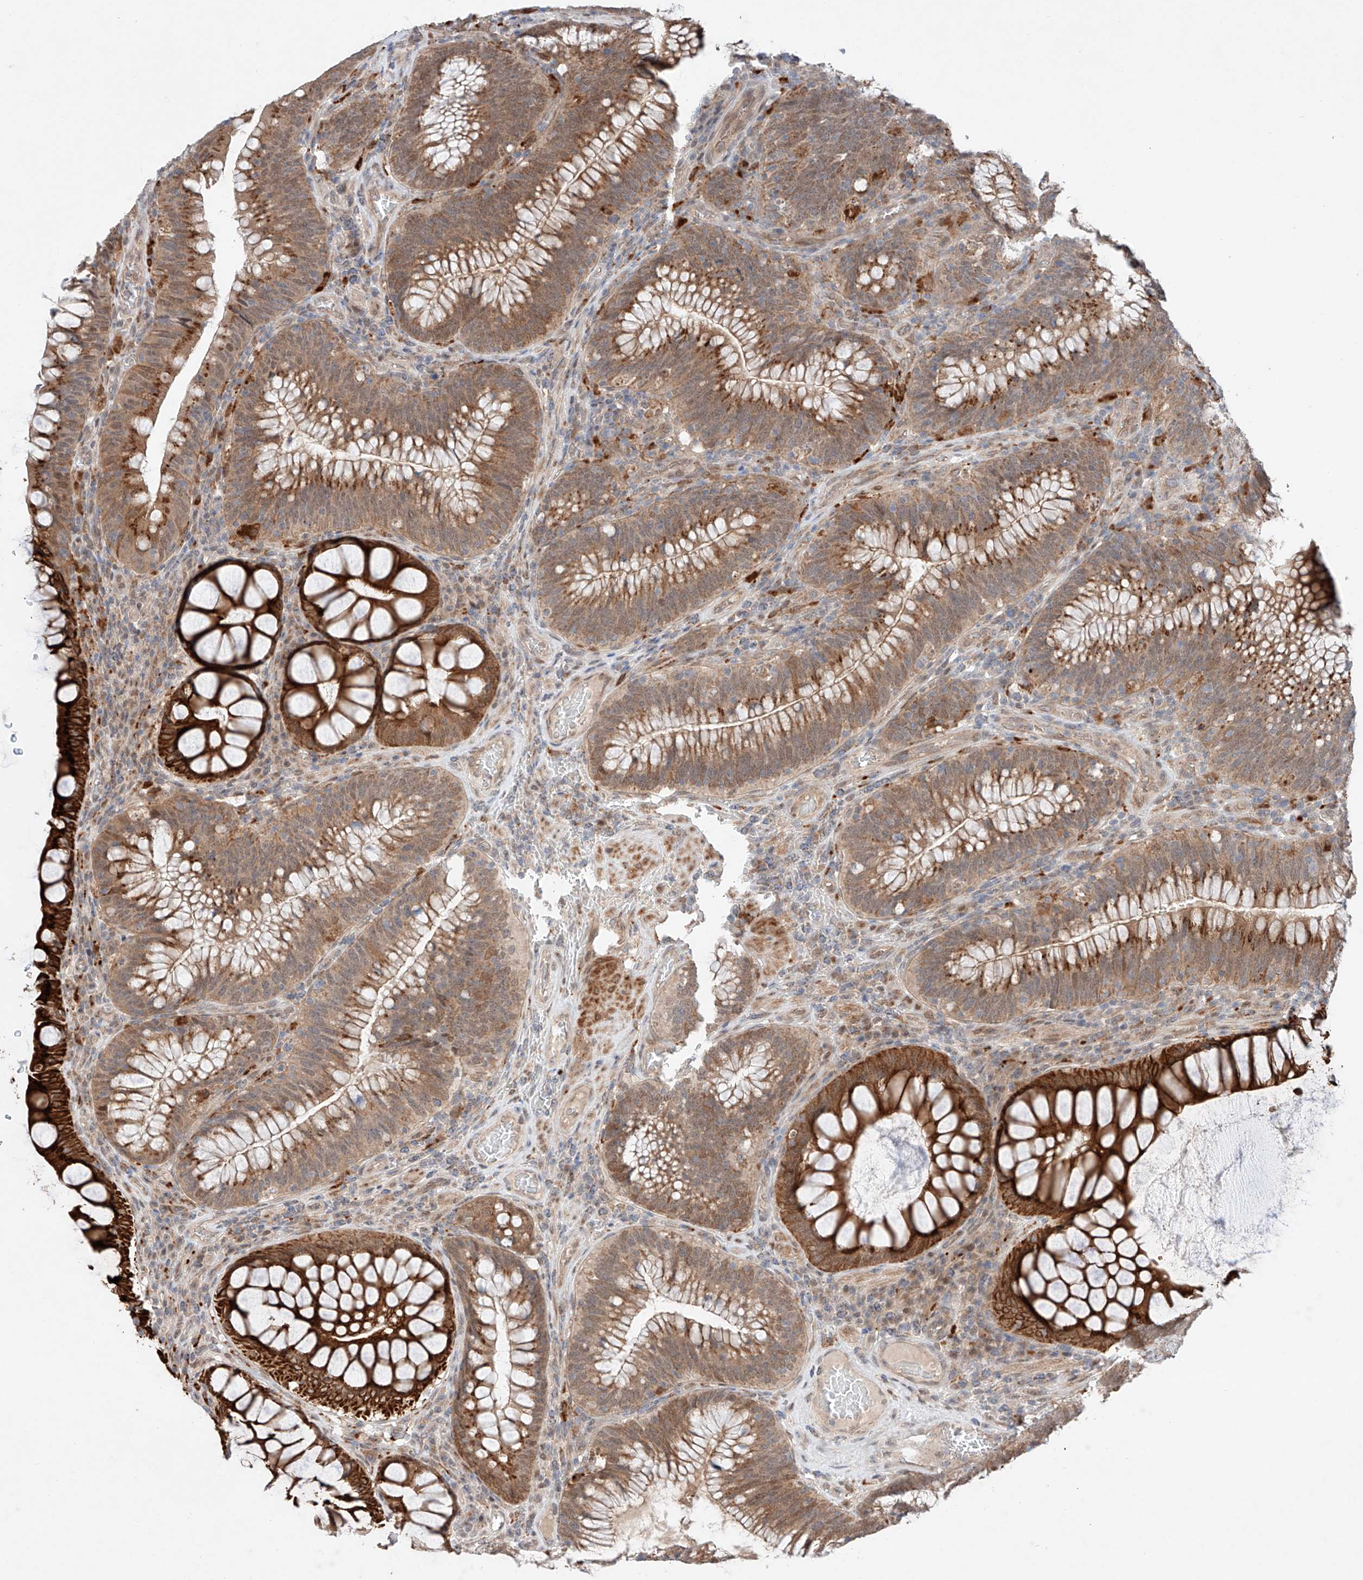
{"staining": {"intensity": "moderate", "quantity": ">75%", "location": "cytoplasmic/membranous"}, "tissue": "colorectal cancer", "cell_type": "Tumor cells", "image_type": "cancer", "snomed": [{"axis": "morphology", "description": "Normal tissue, NOS"}, {"axis": "topography", "description": "Colon"}], "caption": "High-magnification brightfield microscopy of colorectal cancer stained with DAB (3,3'-diaminobenzidine) (brown) and counterstained with hematoxylin (blue). tumor cells exhibit moderate cytoplasmic/membranous positivity is present in approximately>75% of cells.", "gene": "GCNT1", "patient": {"sex": "female", "age": 82}}